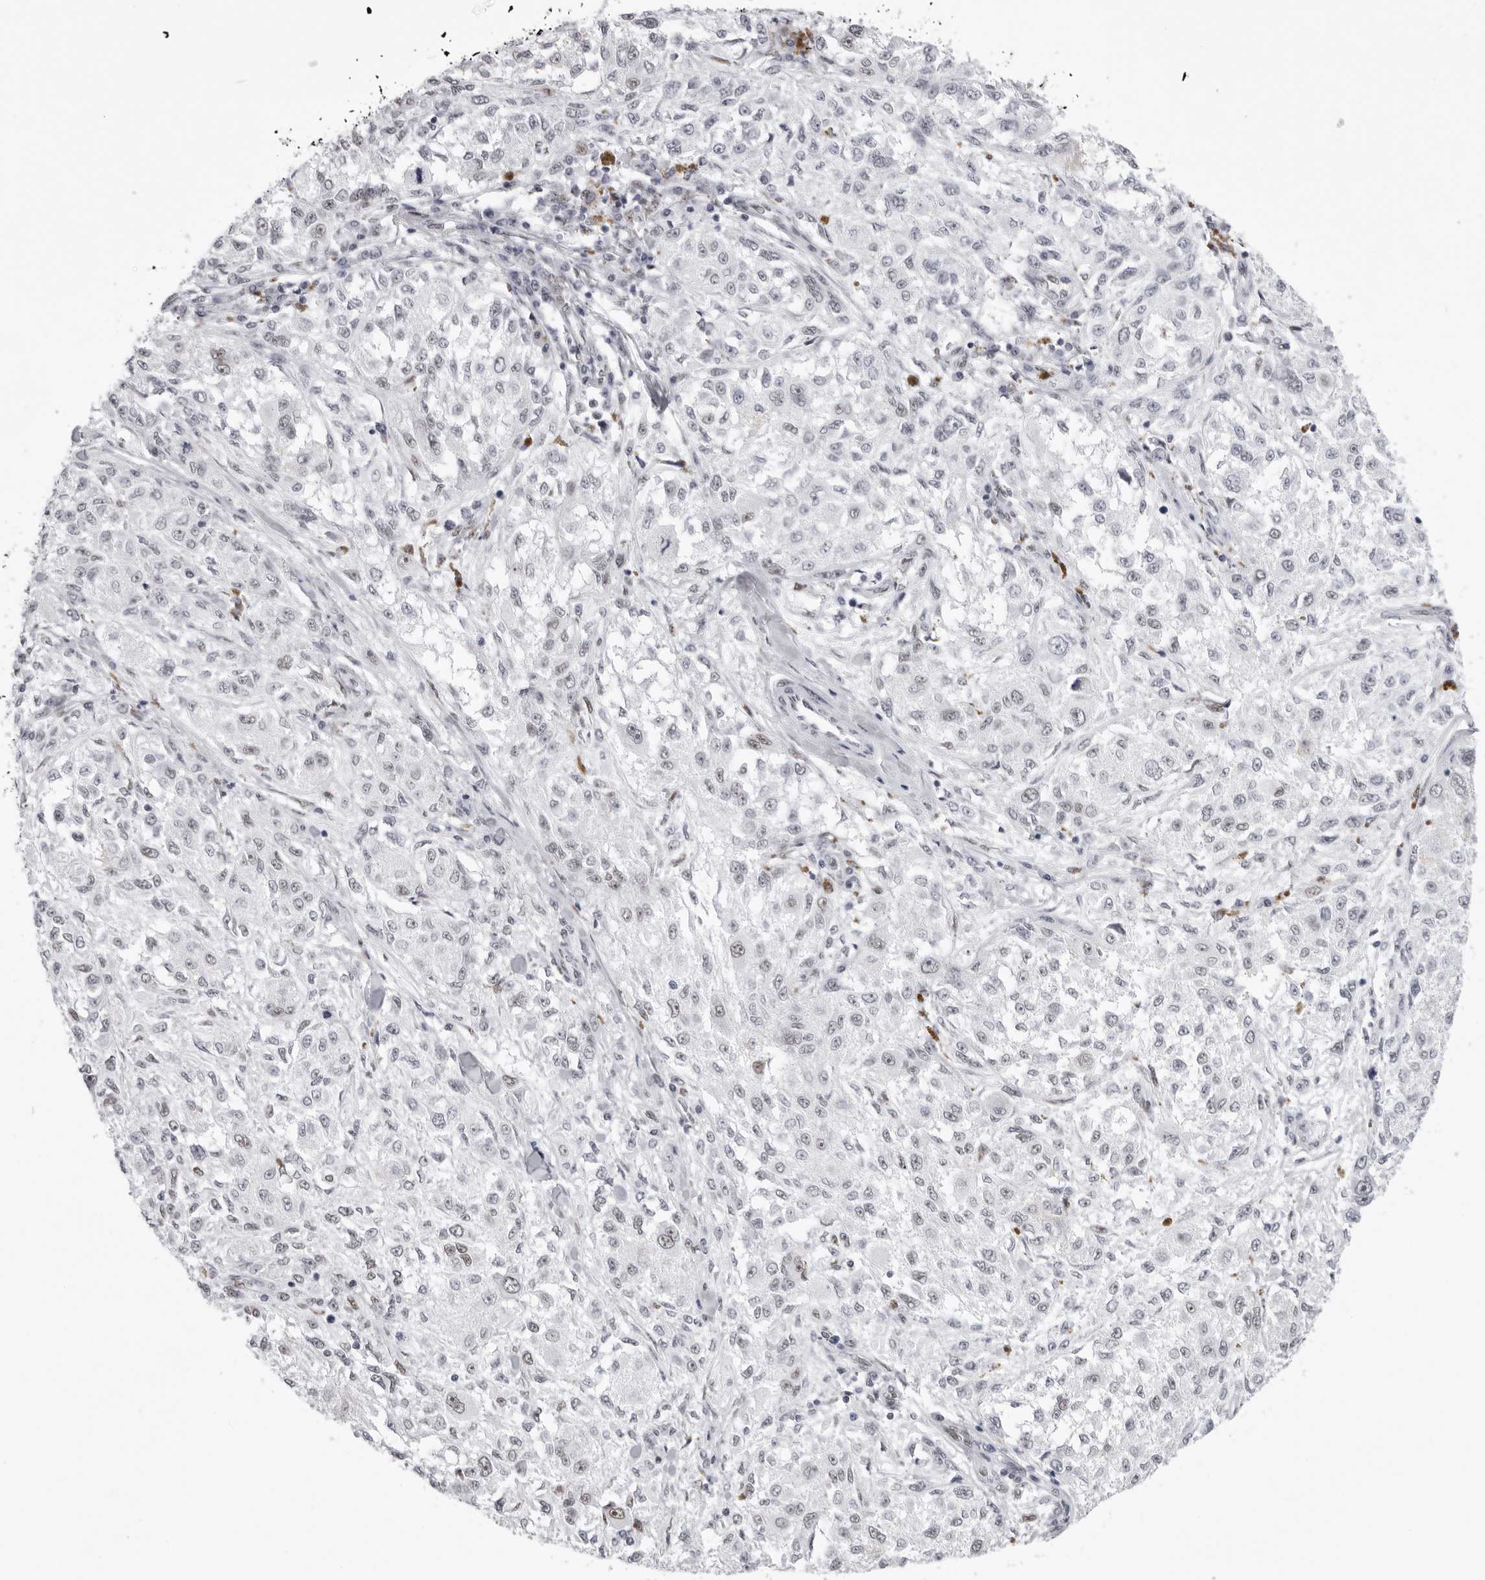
{"staining": {"intensity": "weak", "quantity": "<25%", "location": "nuclear"}, "tissue": "melanoma", "cell_type": "Tumor cells", "image_type": "cancer", "snomed": [{"axis": "morphology", "description": "Necrosis, NOS"}, {"axis": "morphology", "description": "Malignant melanoma, NOS"}, {"axis": "topography", "description": "Skin"}], "caption": "A high-resolution photomicrograph shows IHC staining of melanoma, which demonstrates no significant expression in tumor cells.", "gene": "IRF2BP2", "patient": {"sex": "female", "age": 87}}